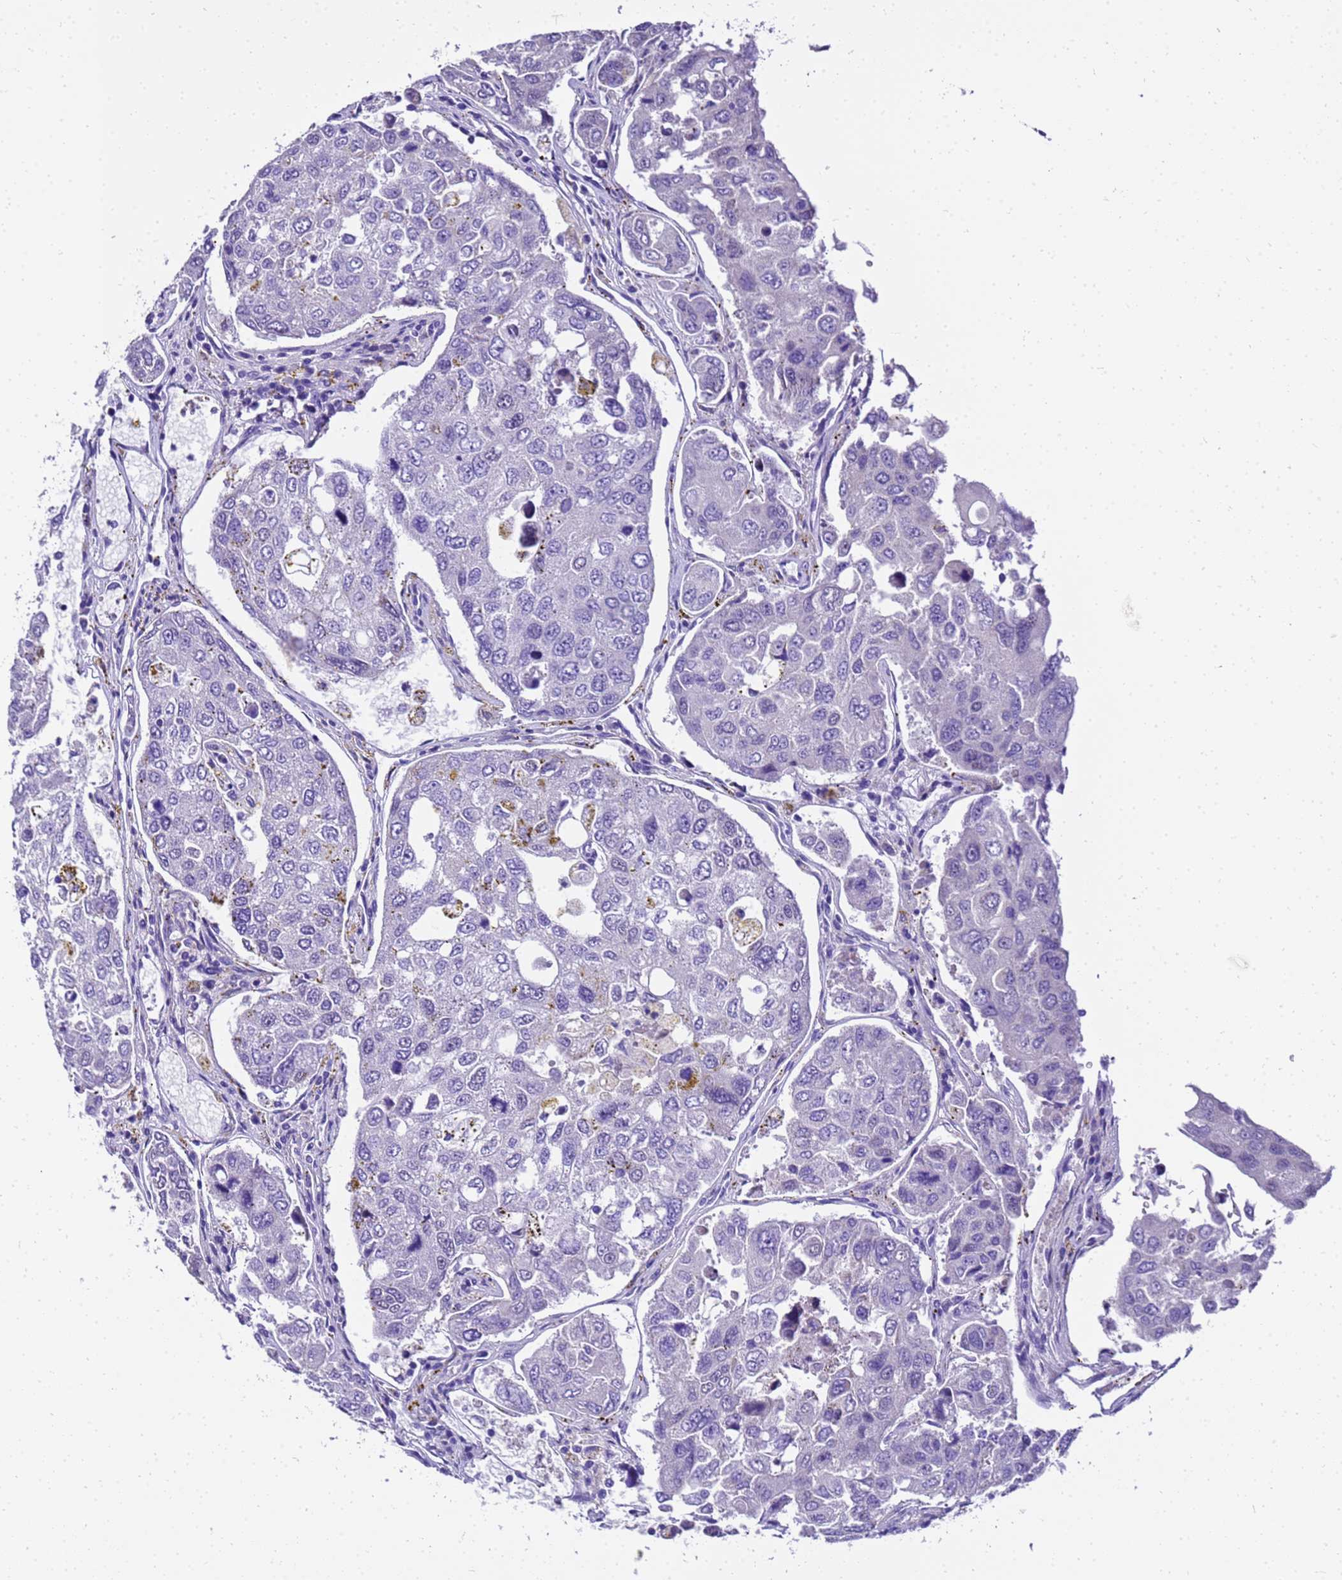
{"staining": {"intensity": "negative", "quantity": "none", "location": "none"}, "tissue": "urothelial cancer", "cell_type": "Tumor cells", "image_type": "cancer", "snomed": [{"axis": "morphology", "description": "Urothelial carcinoma, High grade"}, {"axis": "topography", "description": "Lymph node"}, {"axis": "topography", "description": "Urinary bladder"}], "caption": "Urothelial carcinoma (high-grade) was stained to show a protein in brown. There is no significant positivity in tumor cells.", "gene": "HSPB6", "patient": {"sex": "male", "age": 51}}